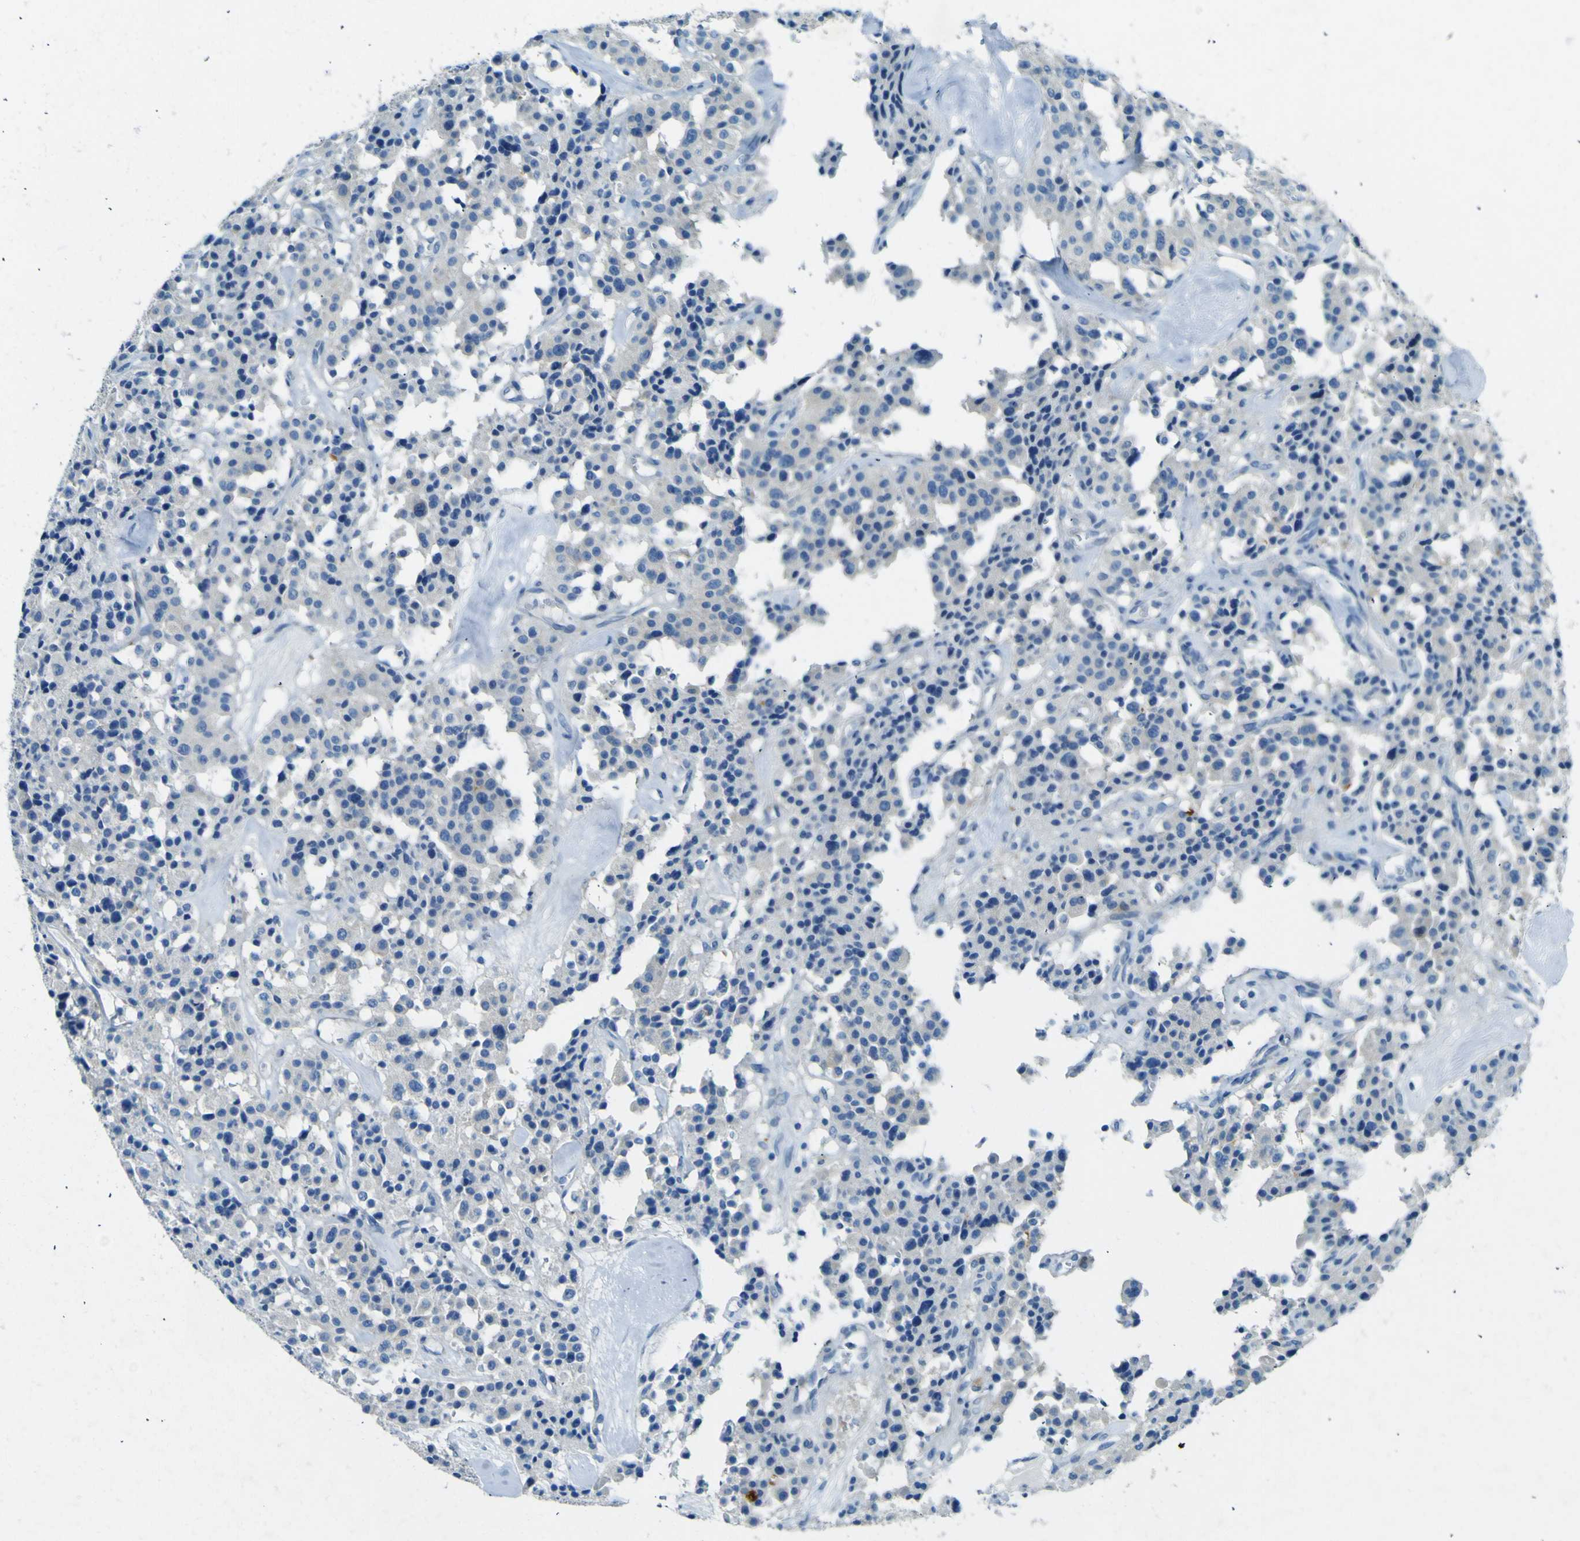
{"staining": {"intensity": "negative", "quantity": "none", "location": "none"}, "tissue": "carcinoid", "cell_type": "Tumor cells", "image_type": "cancer", "snomed": [{"axis": "morphology", "description": "Carcinoid, malignant, NOS"}, {"axis": "topography", "description": "Lung"}], "caption": "High magnification brightfield microscopy of carcinoid stained with DAB (brown) and counterstained with hematoxylin (blue): tumor cells show no significant positivity. Nuclei are stained in blue.", "gene": "SORCS1", "patient": {"sex": "male", "age": 30}}